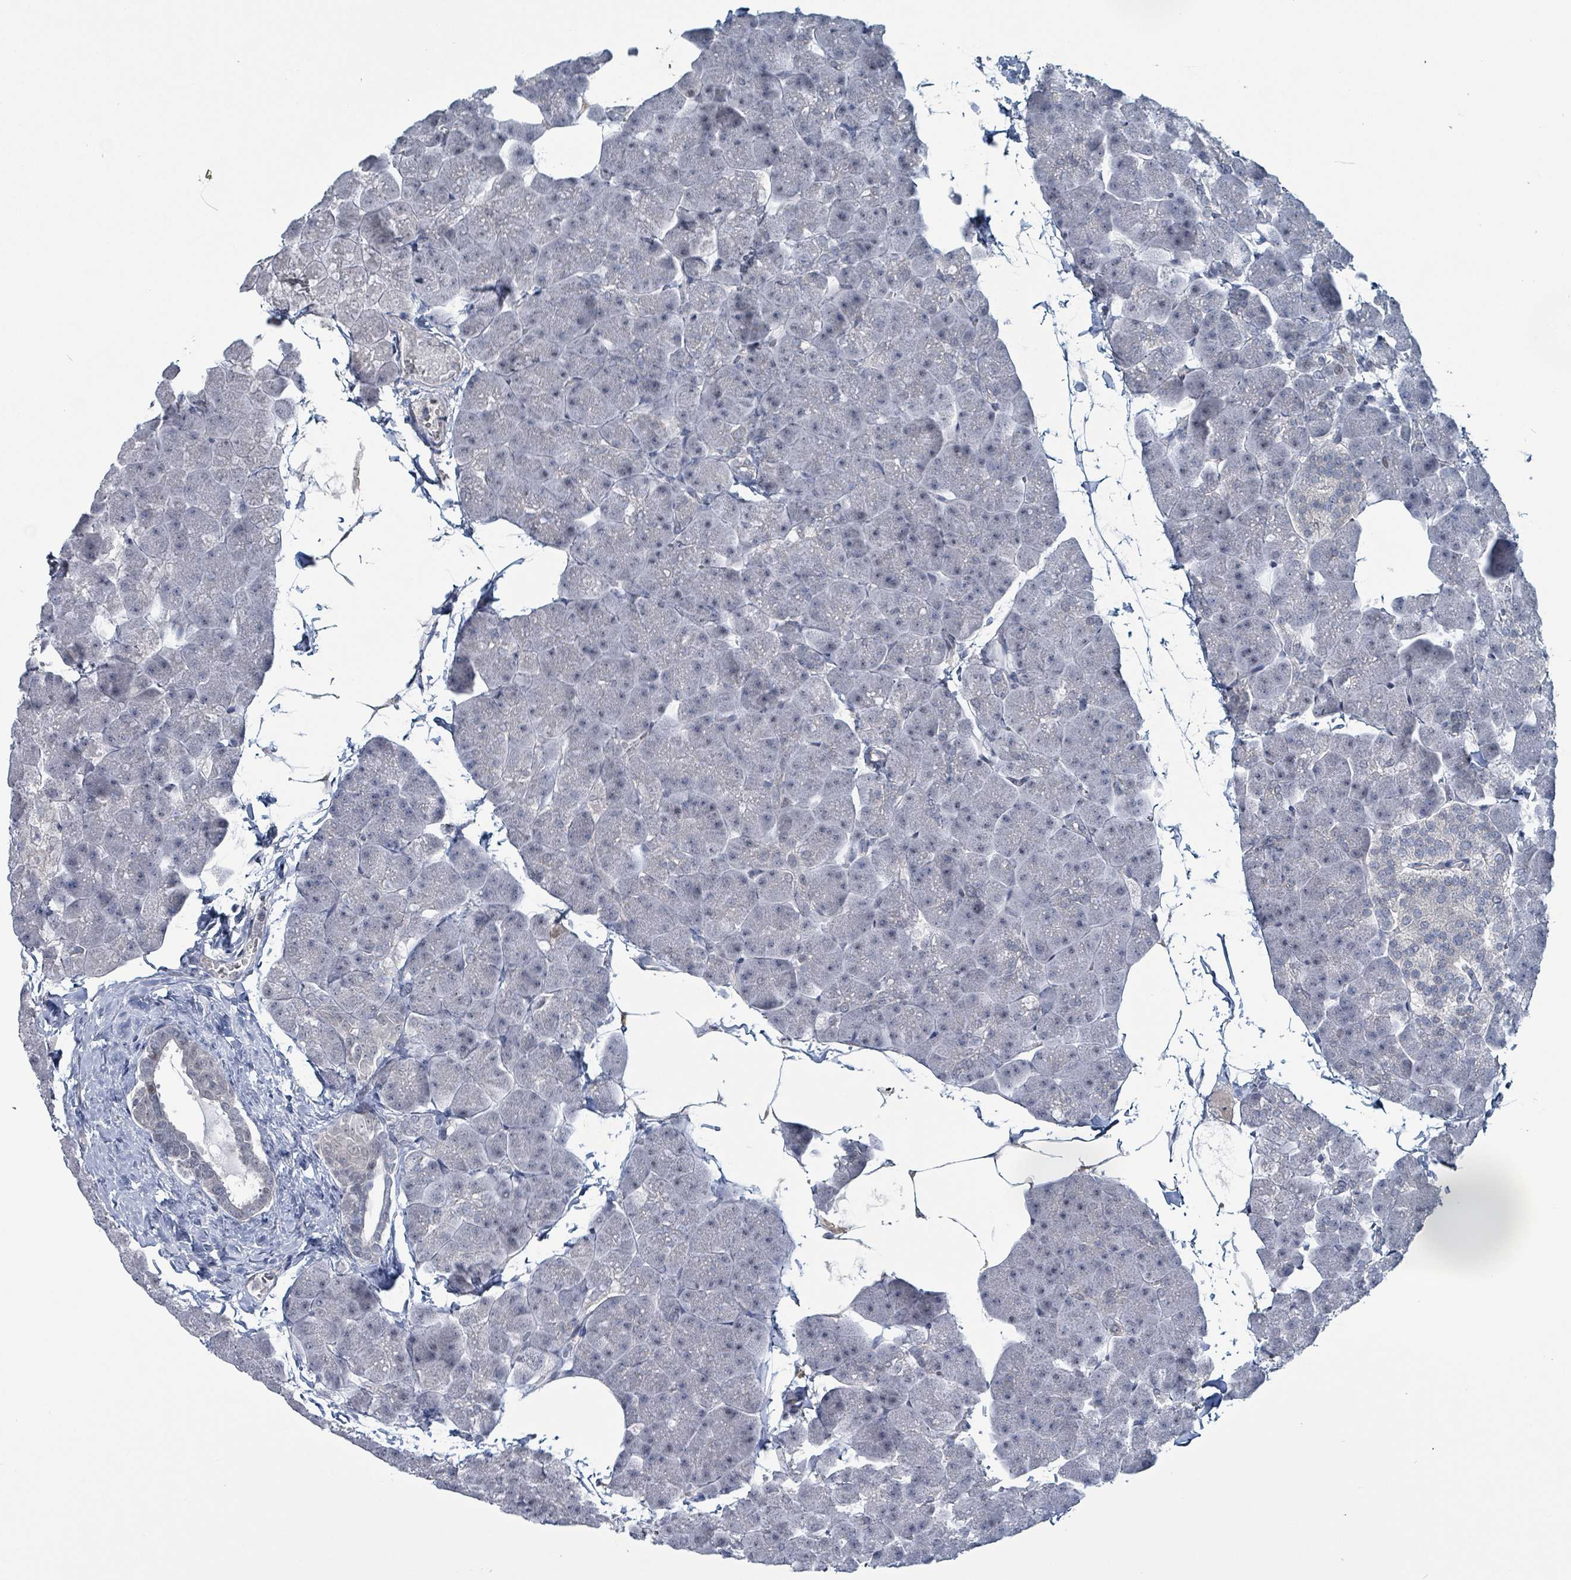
{"staining": {"intensity": "negative", "quantity": "none", "location": "none"}, "tissue": "pancreas", "cell_type": "Exocrine glandular cells", "image_type": "normal", "snomed": [{"axis": "morphology", "description": "Normal tissue, NOS"}, {"axis": "topography", "description": "Pancreas"}], "caption": "A photomicrograph of pancreas stained for a protein exhibits no brown staining in exocrine glandular cells. Nuclei are stained in blue.", "gene": "BIVM", "patient": {"sex": "male", "age": 35}}